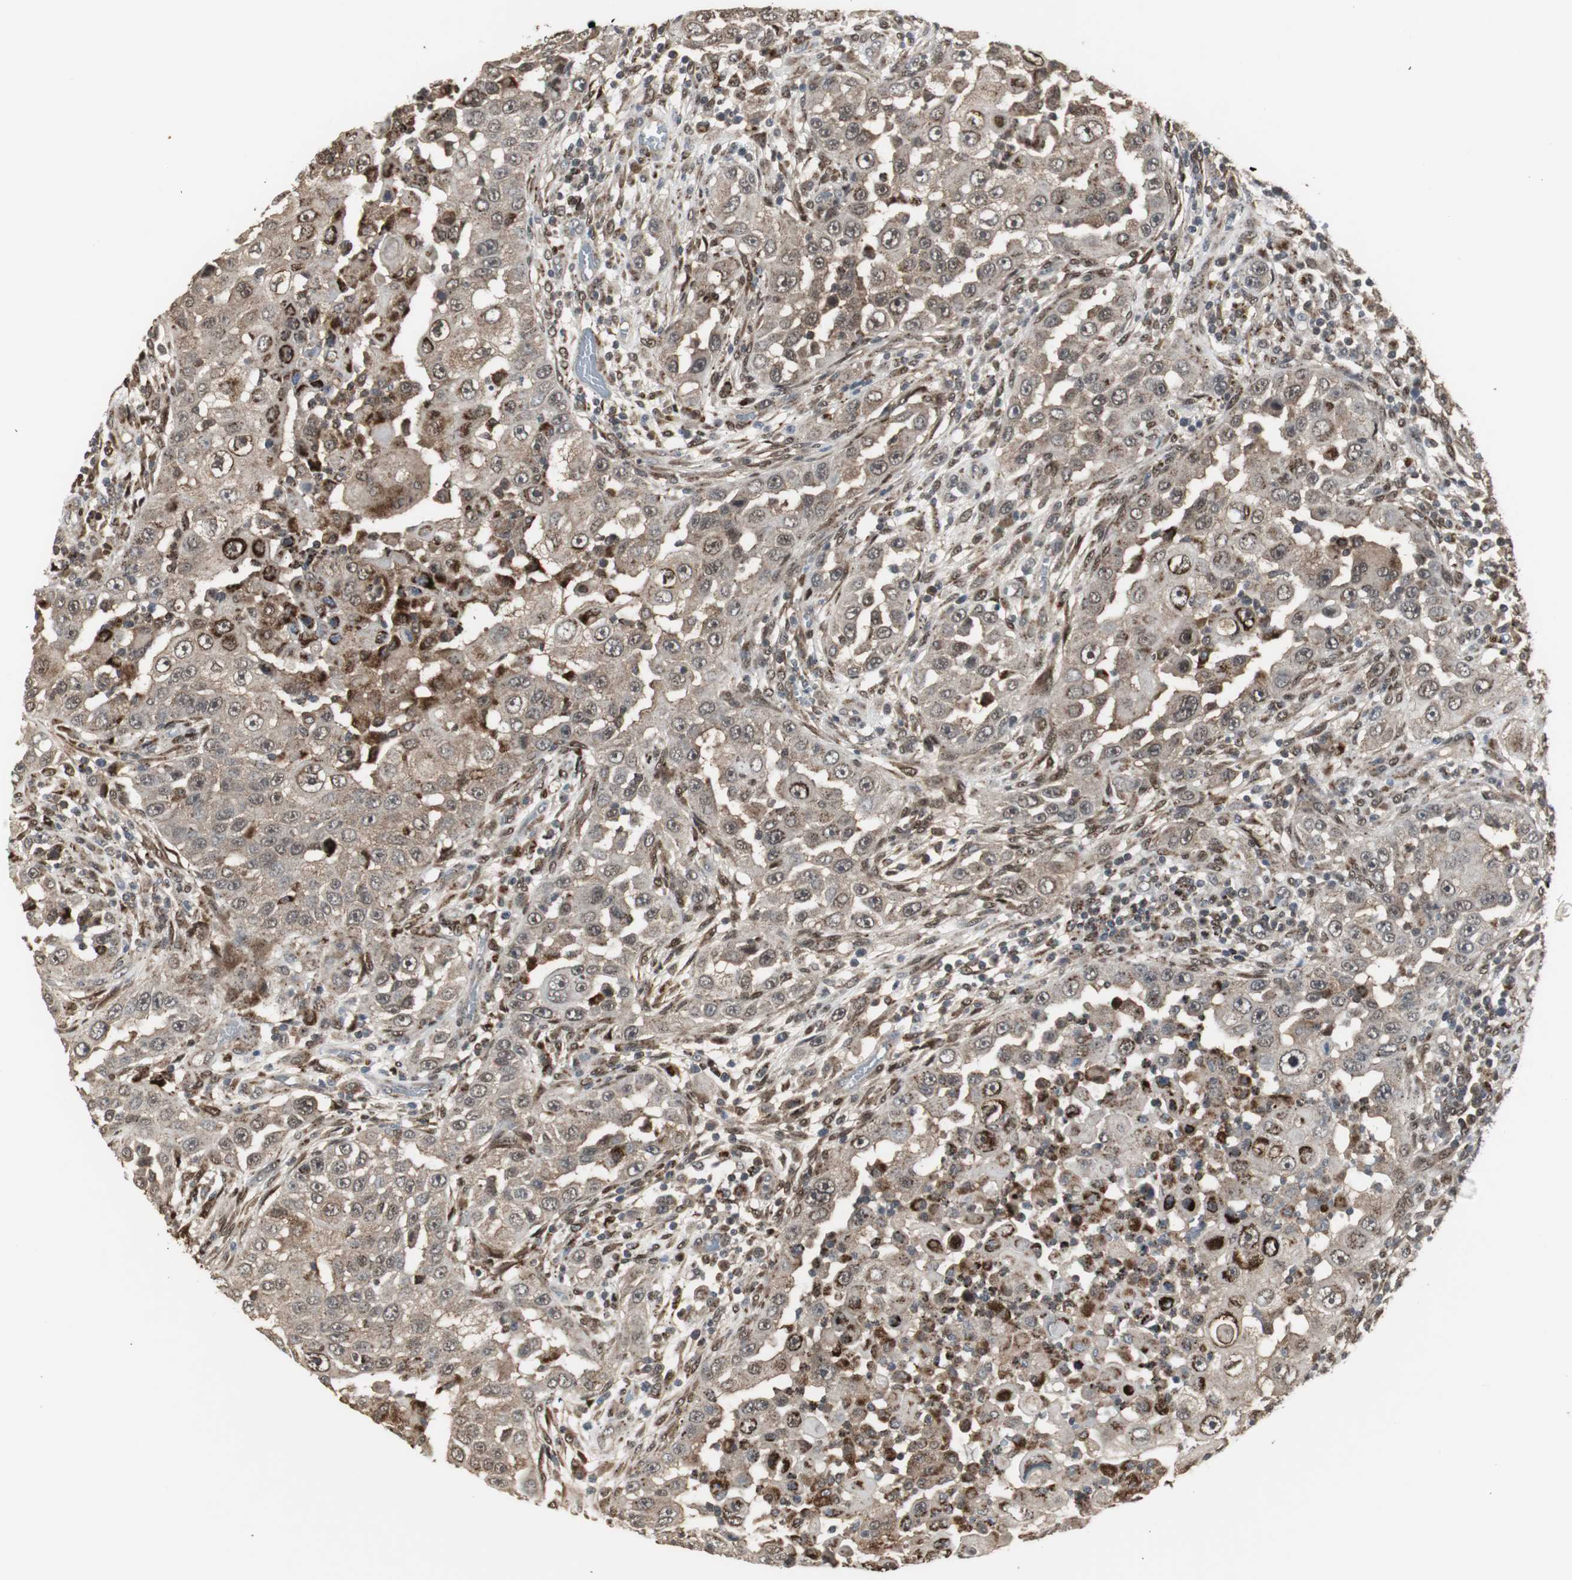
{"staining": {"intensity": "moderate", "quantity": ">75%", "location": "cytoplasmic/membranous,nuclear"}, "tissue": "head and neck cancer", "cell_type": "Tumor cells", "image_type": "cancer", "snomed": [{"axis": "morphology", "description": "Carcinoma, NOS"}, {"axis": "topography", "description": "Head-Neck"}], "caption": "Head and neck carcinoma tissue demonstrates moderate cytoplasmic/membranous and nuclear positivity in about >75% of tumor cells, visualized by immunohistochemistry.", "gene": "PLIN3", "patient": {"sex": "male", "age": 87}}